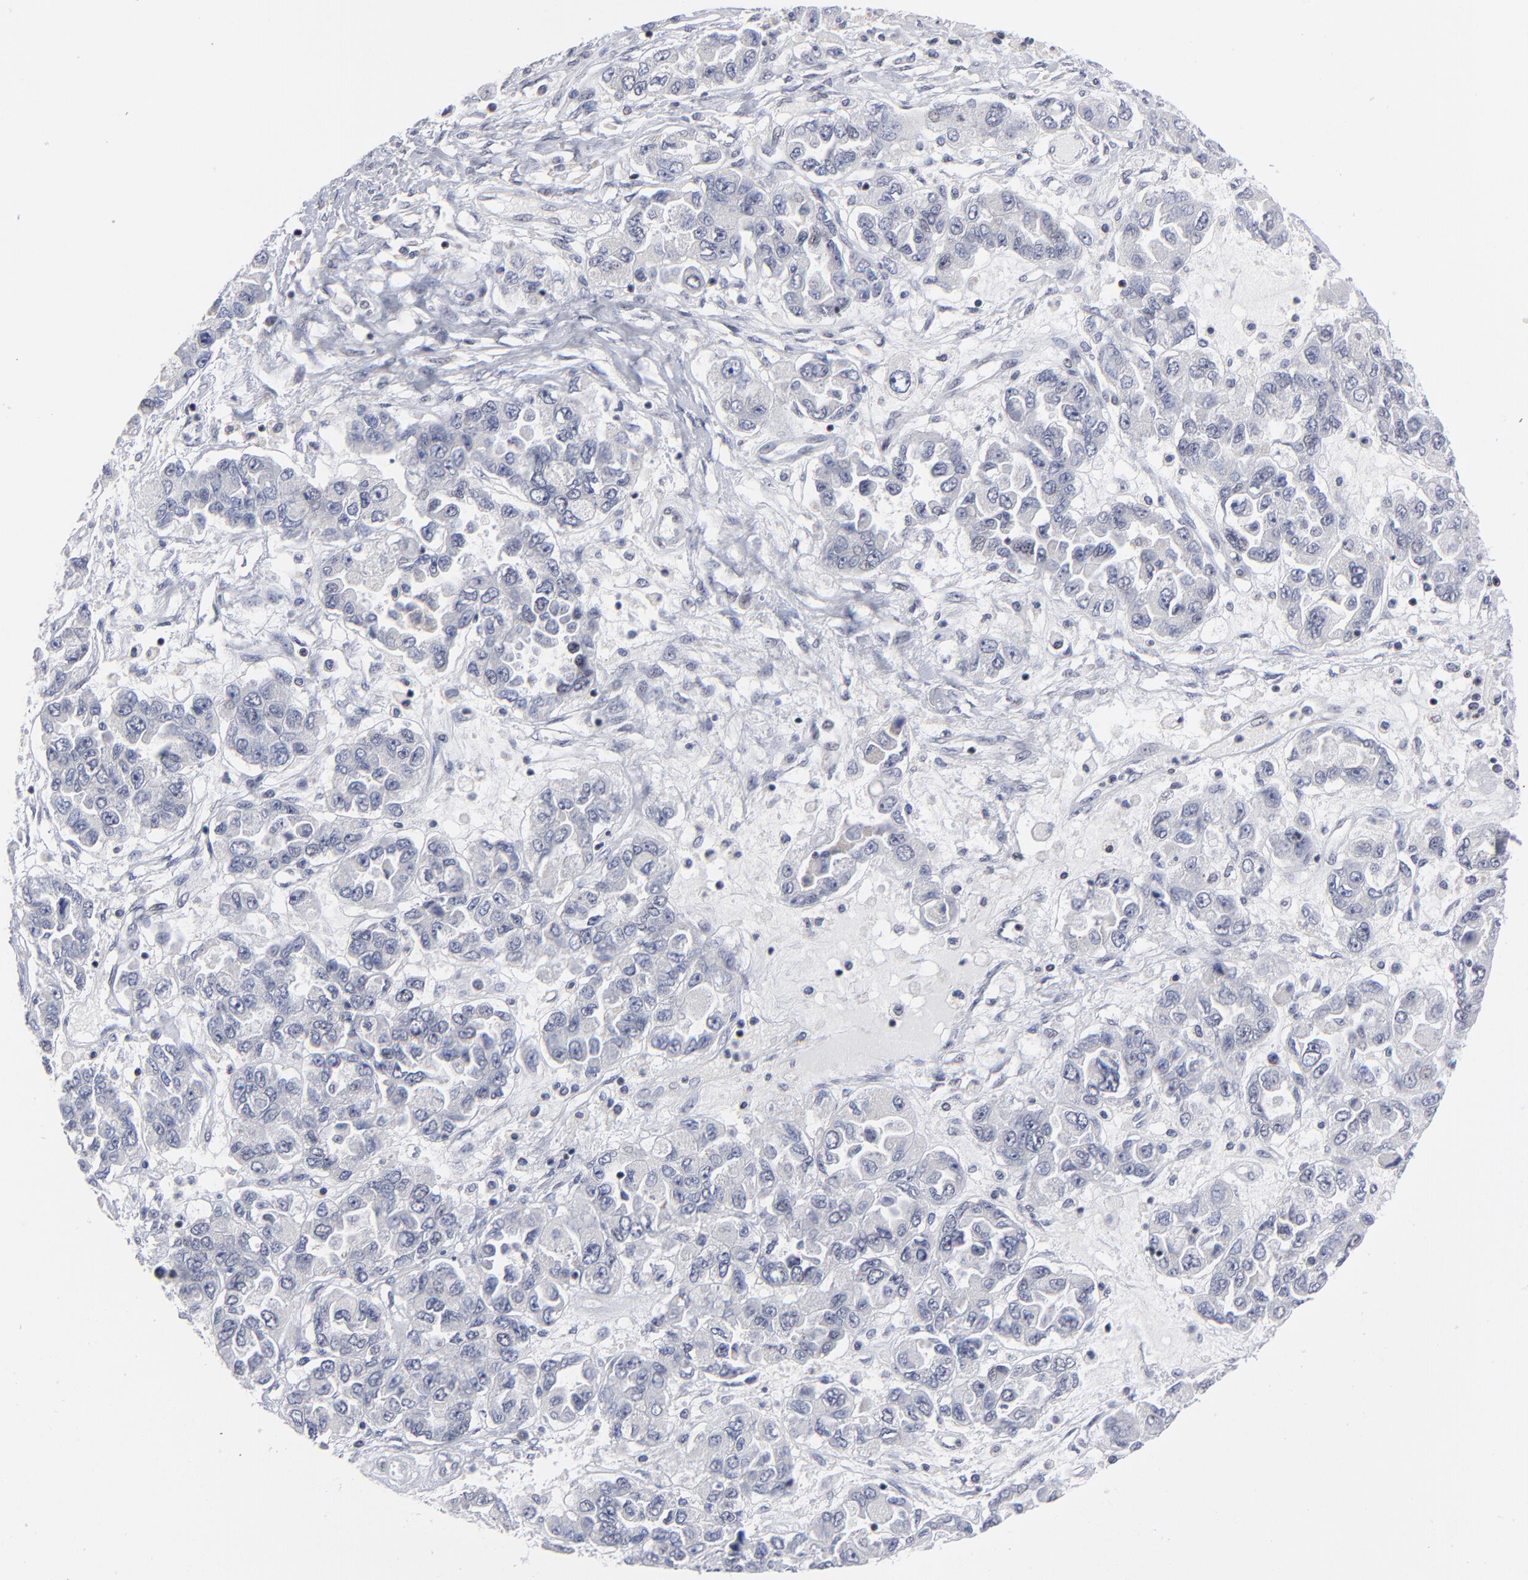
{"staining": {"intensity": "negative", "quantity": "none", "location": "none"}, "tissue": "ovarian cancer", "cell_type": "Tumor cells", "image_type": "cancer", "snomed": [{"axis": "morphology", "description": "Cystadenocarcinoma, serous, NOS"}, {"axis": "topography", "description": "Ovary"}], "caption": "Immunohistochemistry of ovarian cancer exhibits no staining in tumor cells.", "gene": "SP2", "patient": {"sex": "female", "age": 84}}